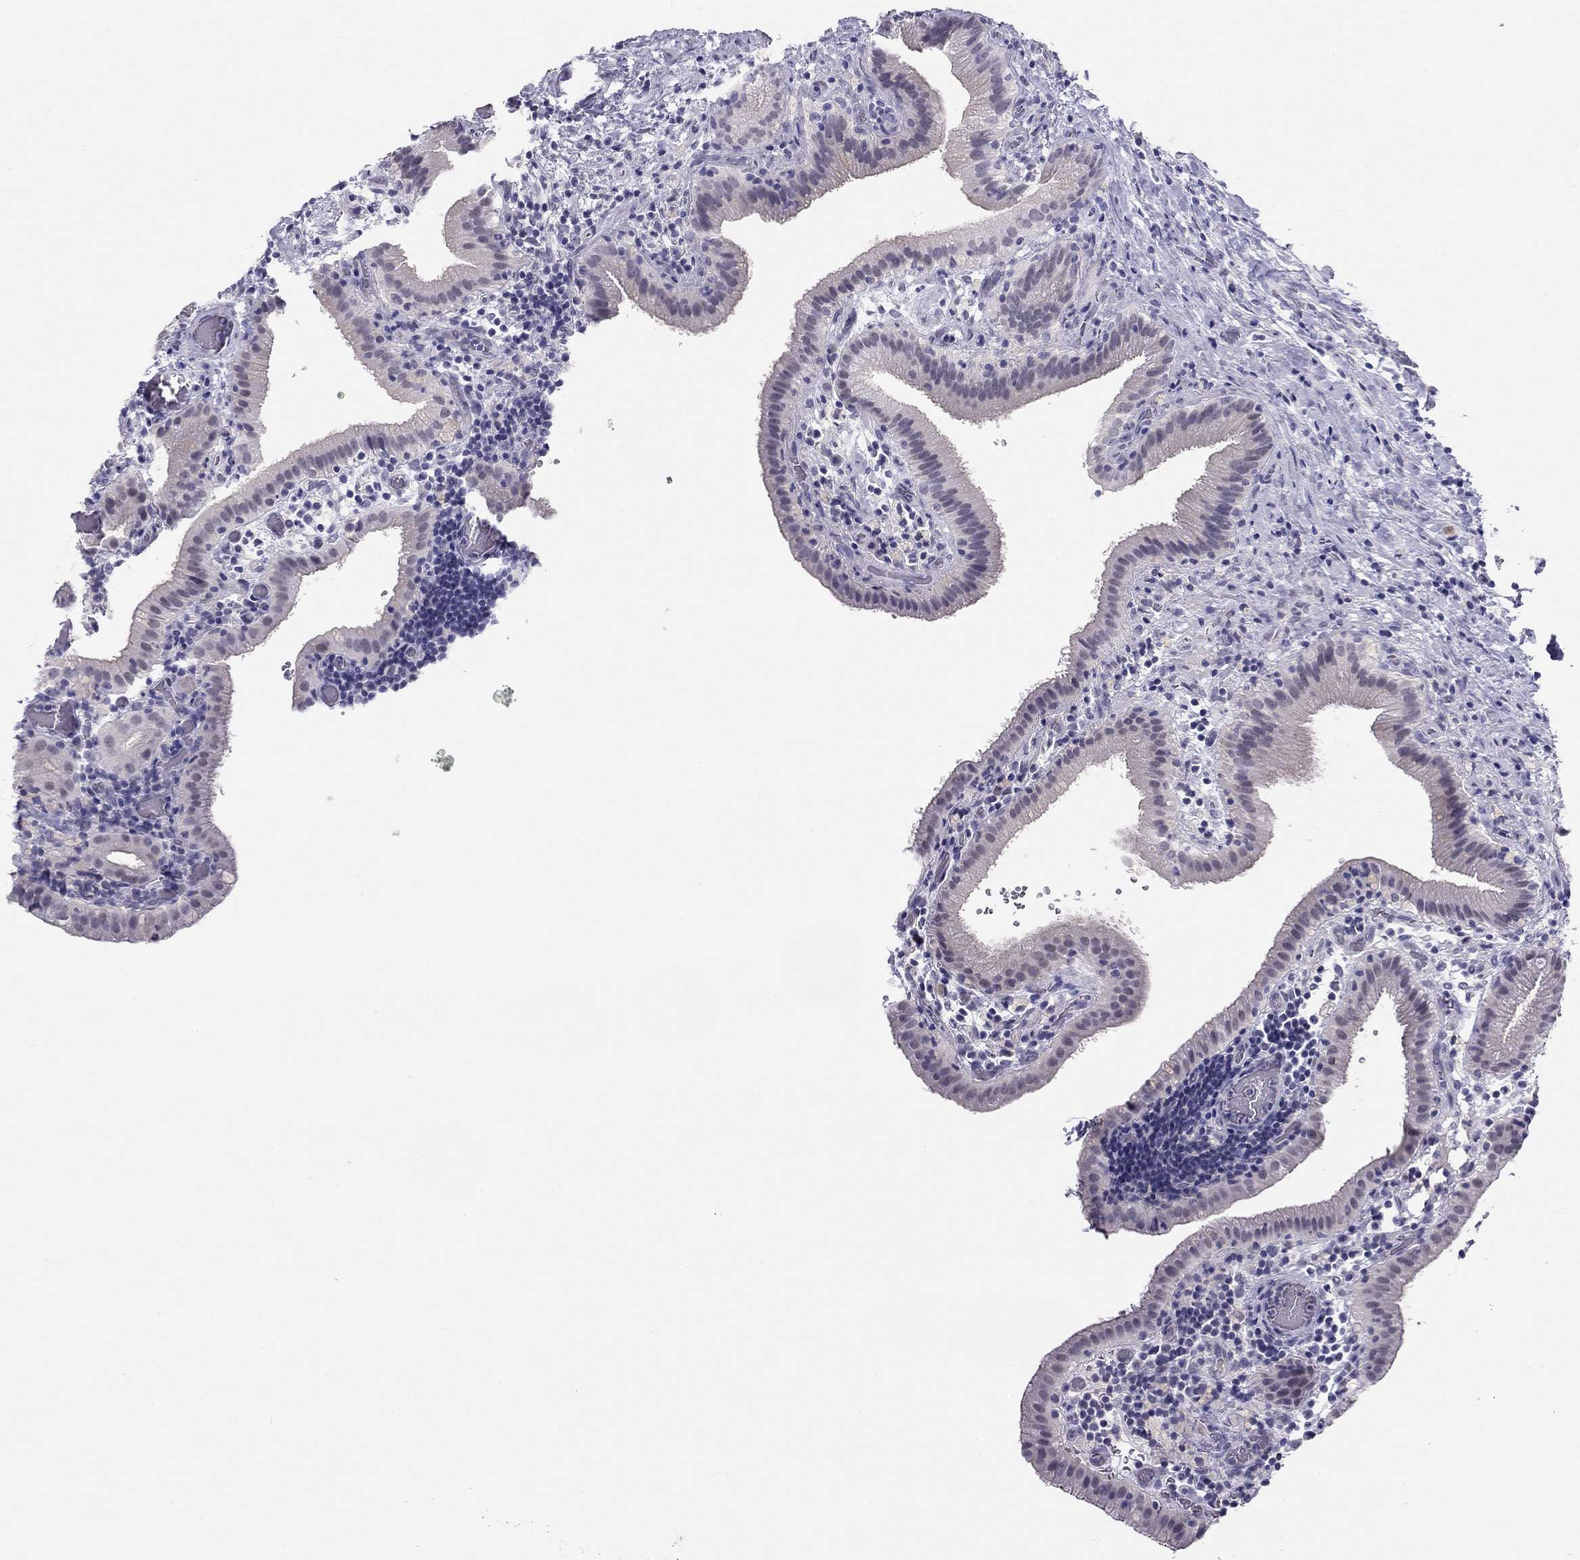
{"staining": {"intensity": "negative", "quantity": "none", "location": "none"}, "tissue": "gallbladder", "cell_type": "Glandular cells", "image_type": "normal", "snomed": [{"axis": "morphology", "description": "Normal tissue, NOS"}, {"axis": "topography", "description": "Gallbladder"}], "caption": "Protein analysis of normal gallbladder displays no significant expression in glandular cells. (DAB (3,3'-diaminobenzidine) immunohistochemistry visualized using brightfield microscopy, high magnification).", "gene": "KCNV2", "patient": {"sex": "male", "age": 62}}